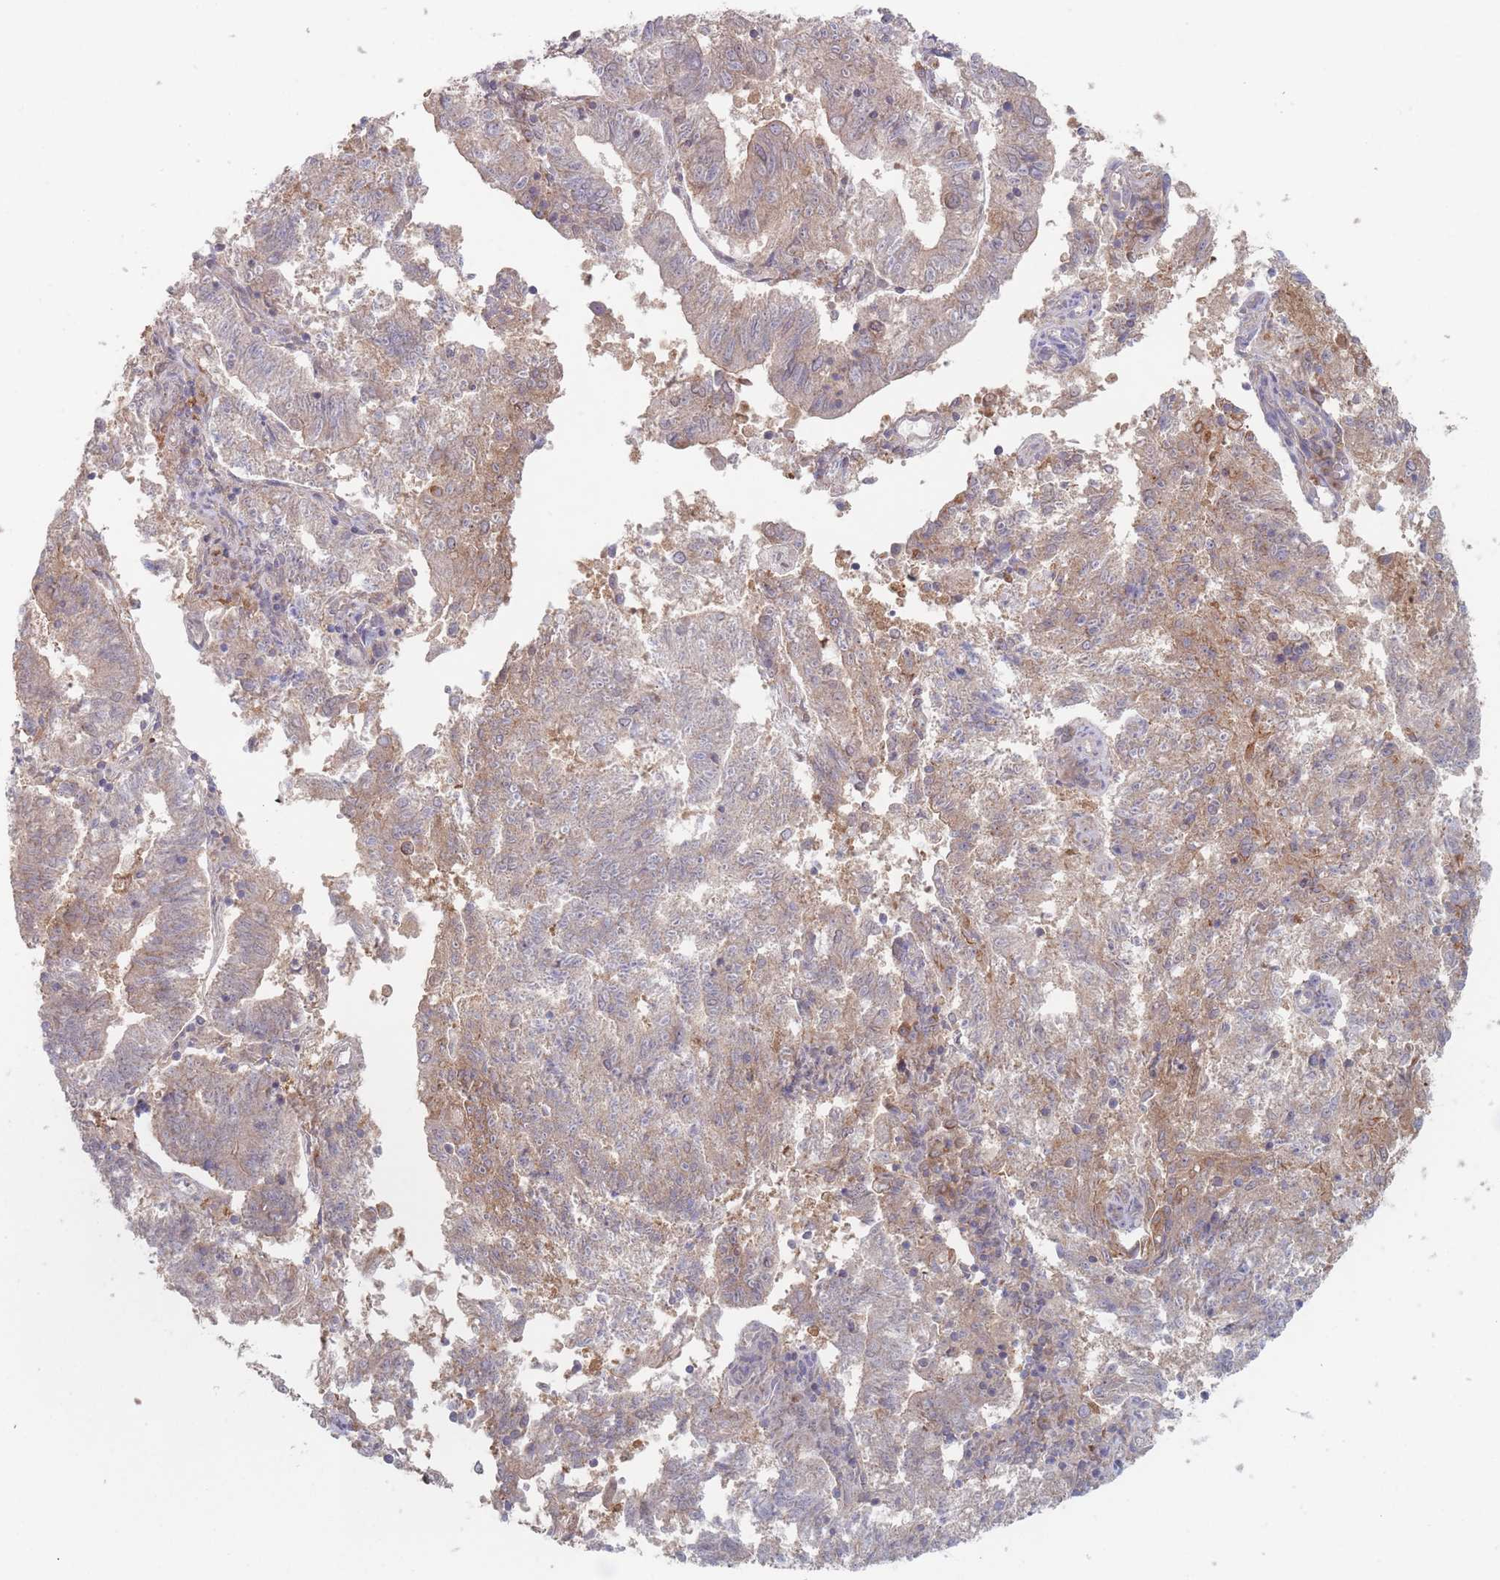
{"staining": {"intensity": "weak", "quantity": "25%-75%", "location": "cytoplasmic/membranous"}, "tissue": "endometrial cancer", "cell_type": "Tumor cells", "image_type": "cancer", "snomed": [{"axis": "morphology", "description": "Adenocarcinoma, NOS"}, {"axis": "topography", "description": "Endometrium"}], "caption": "Protein analysis of endometrial cancer (adenocarcinoma) tissue exhibits weak cytoplasmic/membranous expression in about 25%-75% of tumor cells.", "gene": "EFCC1", "patient": {"sex": "female", "age": 82}}